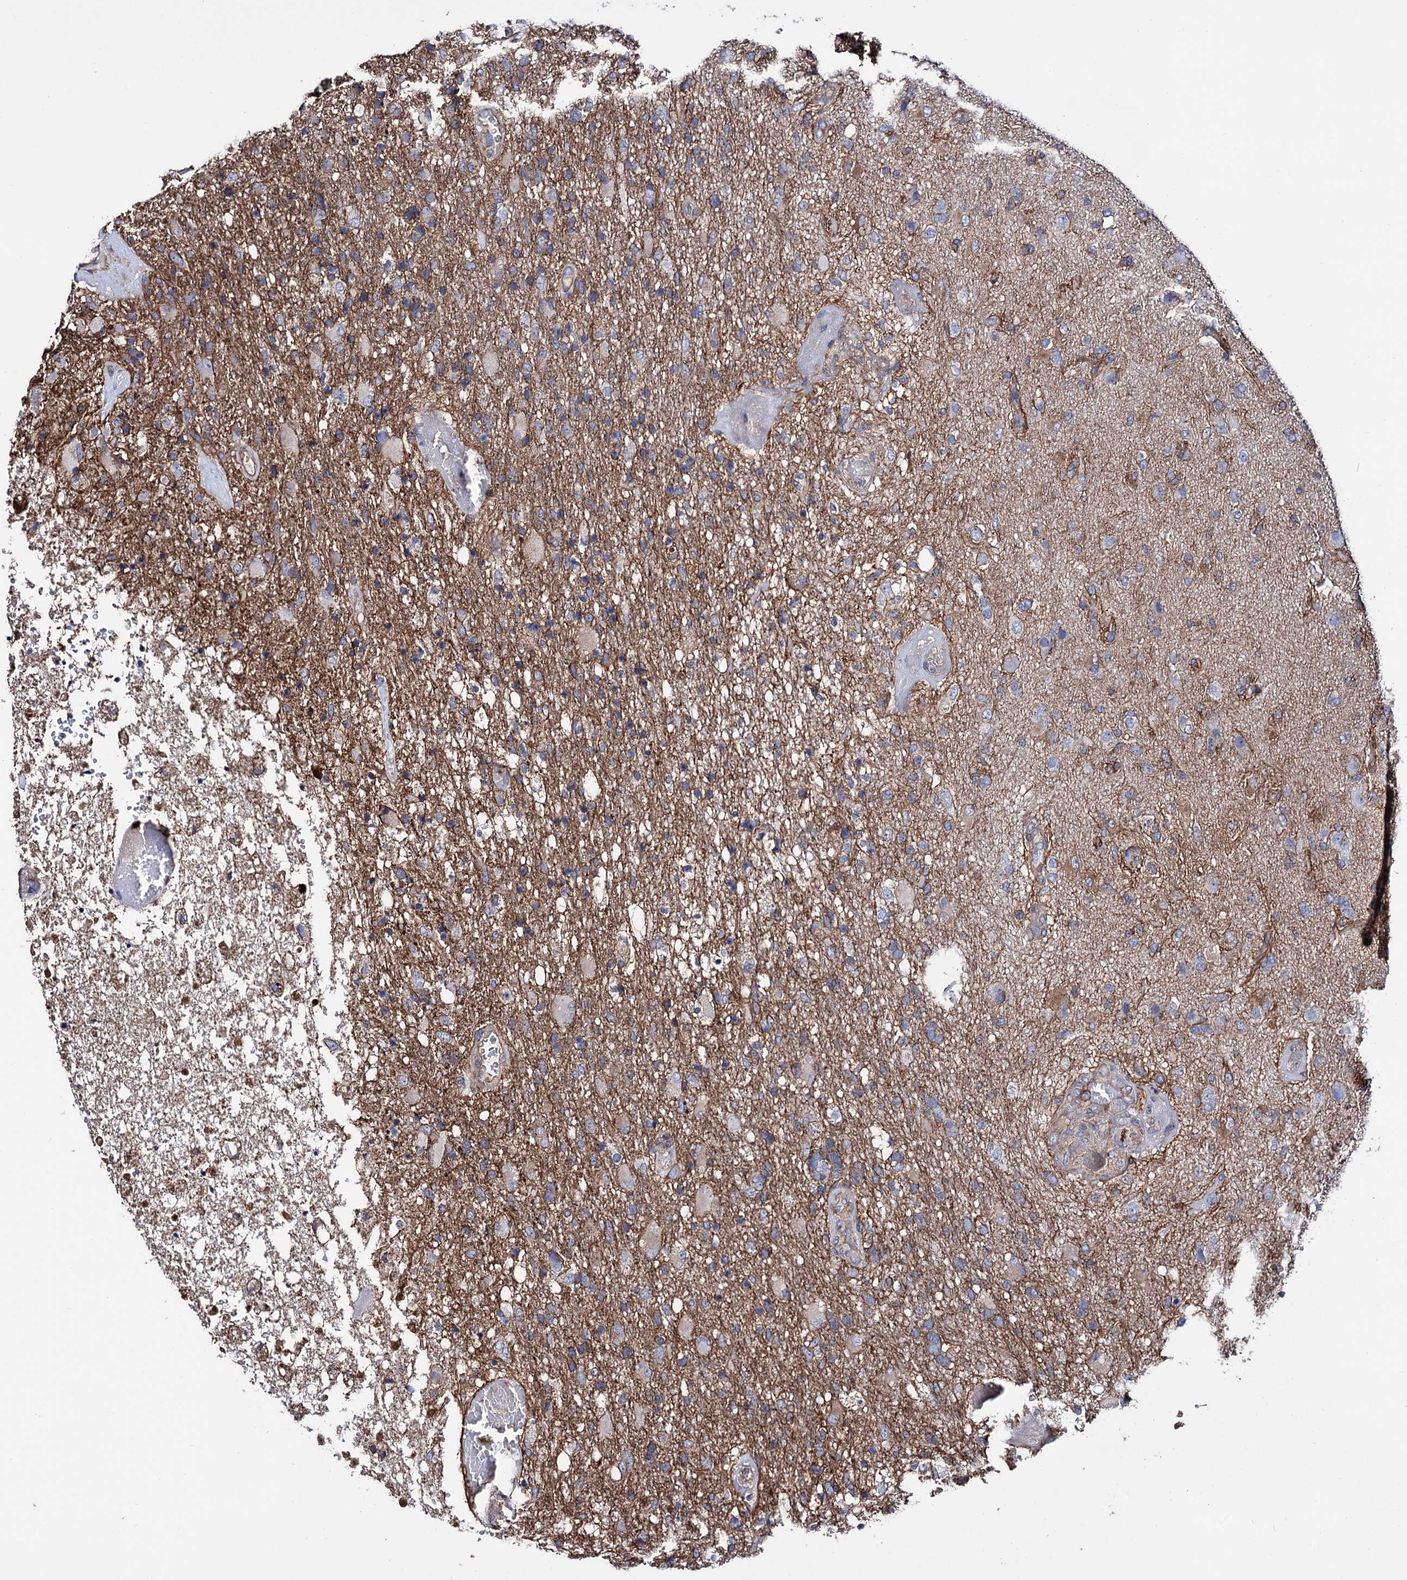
{"staining": {"intensity": "moderate", "quantity": "<25%", "location": "cytoplasmic/membranous"}, "tissue": "glioma", "cell_type": "Tumor cells", "image_type": "cancer", "snomed": [{"axis": "morphology", "description": "Glioma, malignant, High grade"}, {"axis": "topography", "description": "Brain"}], "caption": "IHC of human malignant high-grade glioma exhibits low levels of moderate cytoplasmic/membranous positivity in approximately <25% of tumor cells.", "gene": "DEF6", "patient": {"sex": "female", "age": 74}}